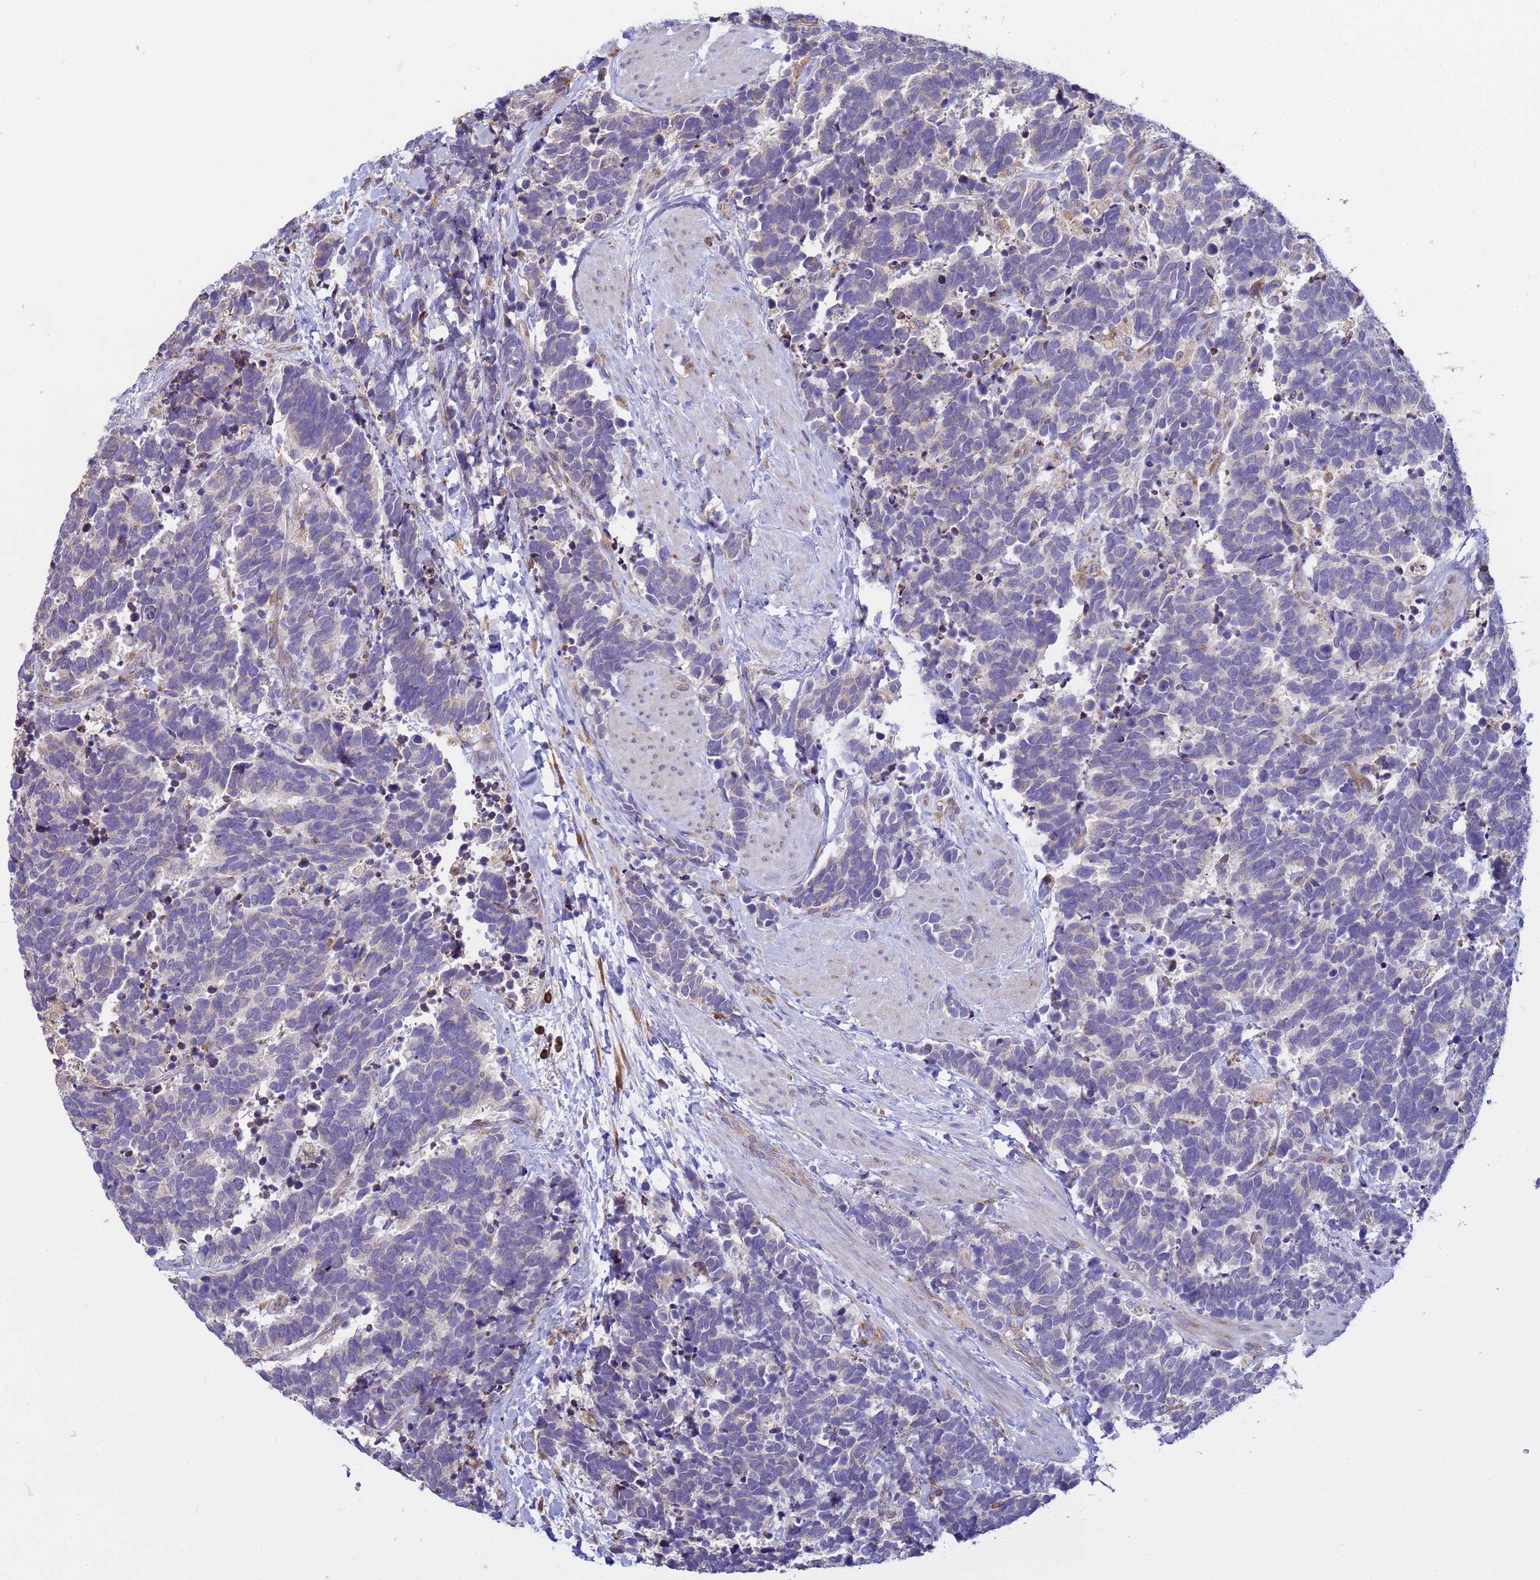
{"staining": {"intensity": "negative", "quantity": "none", "location": "none"}, "tissue": "carcinoid", "cell_type": "Tumor cells", "image_type": "cancer", "snomed": [{"axis": "morphology", "description": "Carcinoma, NOS"}, {"axis": "morphology", "description": "Carcinoid, malignant, NOS"}, {"axis": "topography", "description": "Prostate"}], "caption": "An immunohistochemistry micrograph of malignant carcinoid is shown. There is no staining in tumor cells of malignant carcinoid.", "gene": "THAP5", "patient": {"sex": "male", "age": 57}}